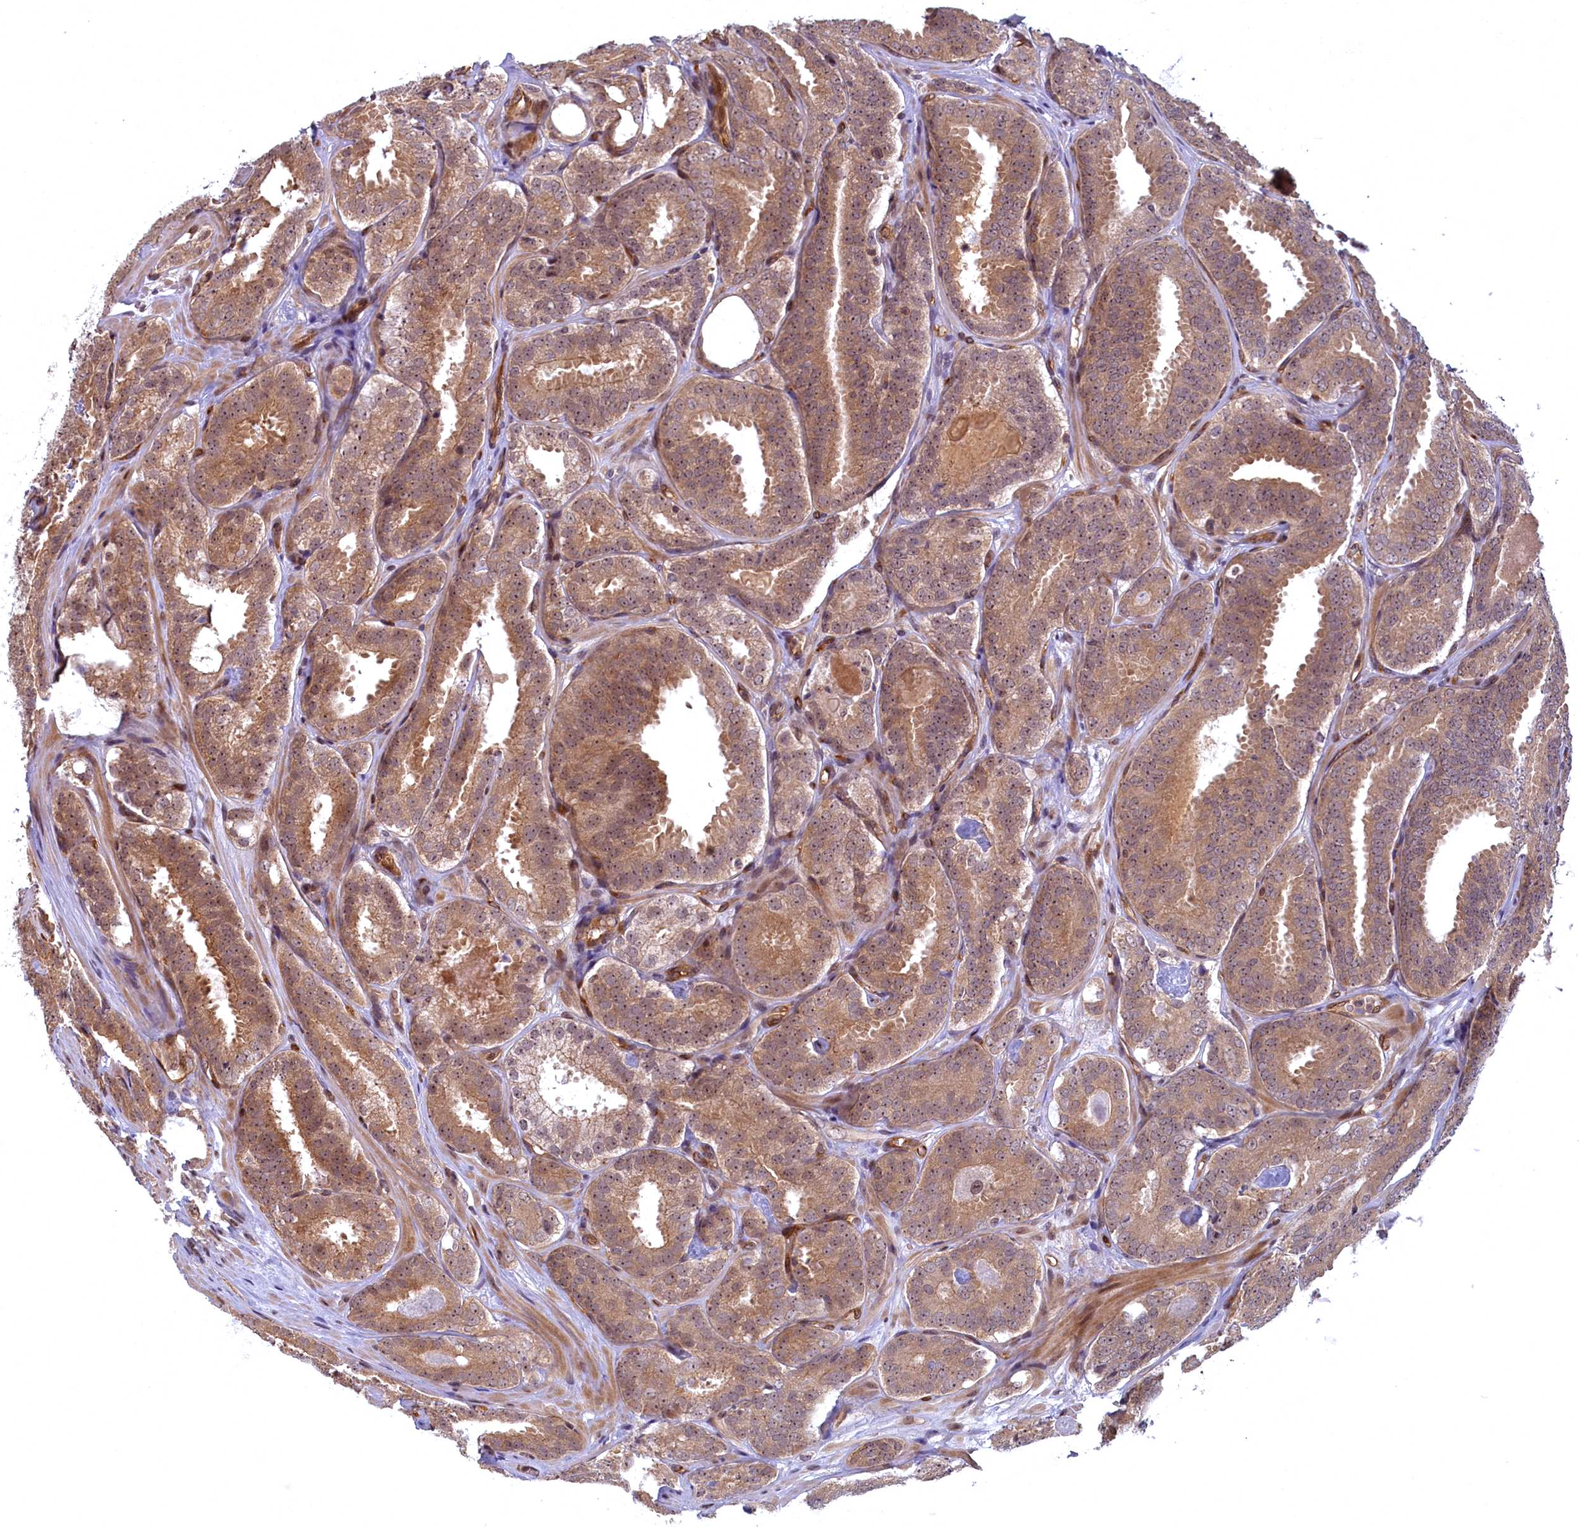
{"staining": {"intensity": "moderate", "quantity": ">75%", "location": "cytoplasmic/membranous"}, "tissue": "prostate cancer", "cell_type": "Tumor cells", "image_type": "cancer", "snomed": [{"axis": "morphology", "description": "Adenocarcinoma, High grade"}, {"axis": "topography", "description": "Prostate"}], "caption": "There is medium levels of moderate cytoplasmic/membranous expression in tumor cells of high-grade adenocarcinoma (prostate), as demonstrated by immunohistochemical staining (brown color).", "gene": "SNRK", "patient": {"sex": "male", "age": 63}}